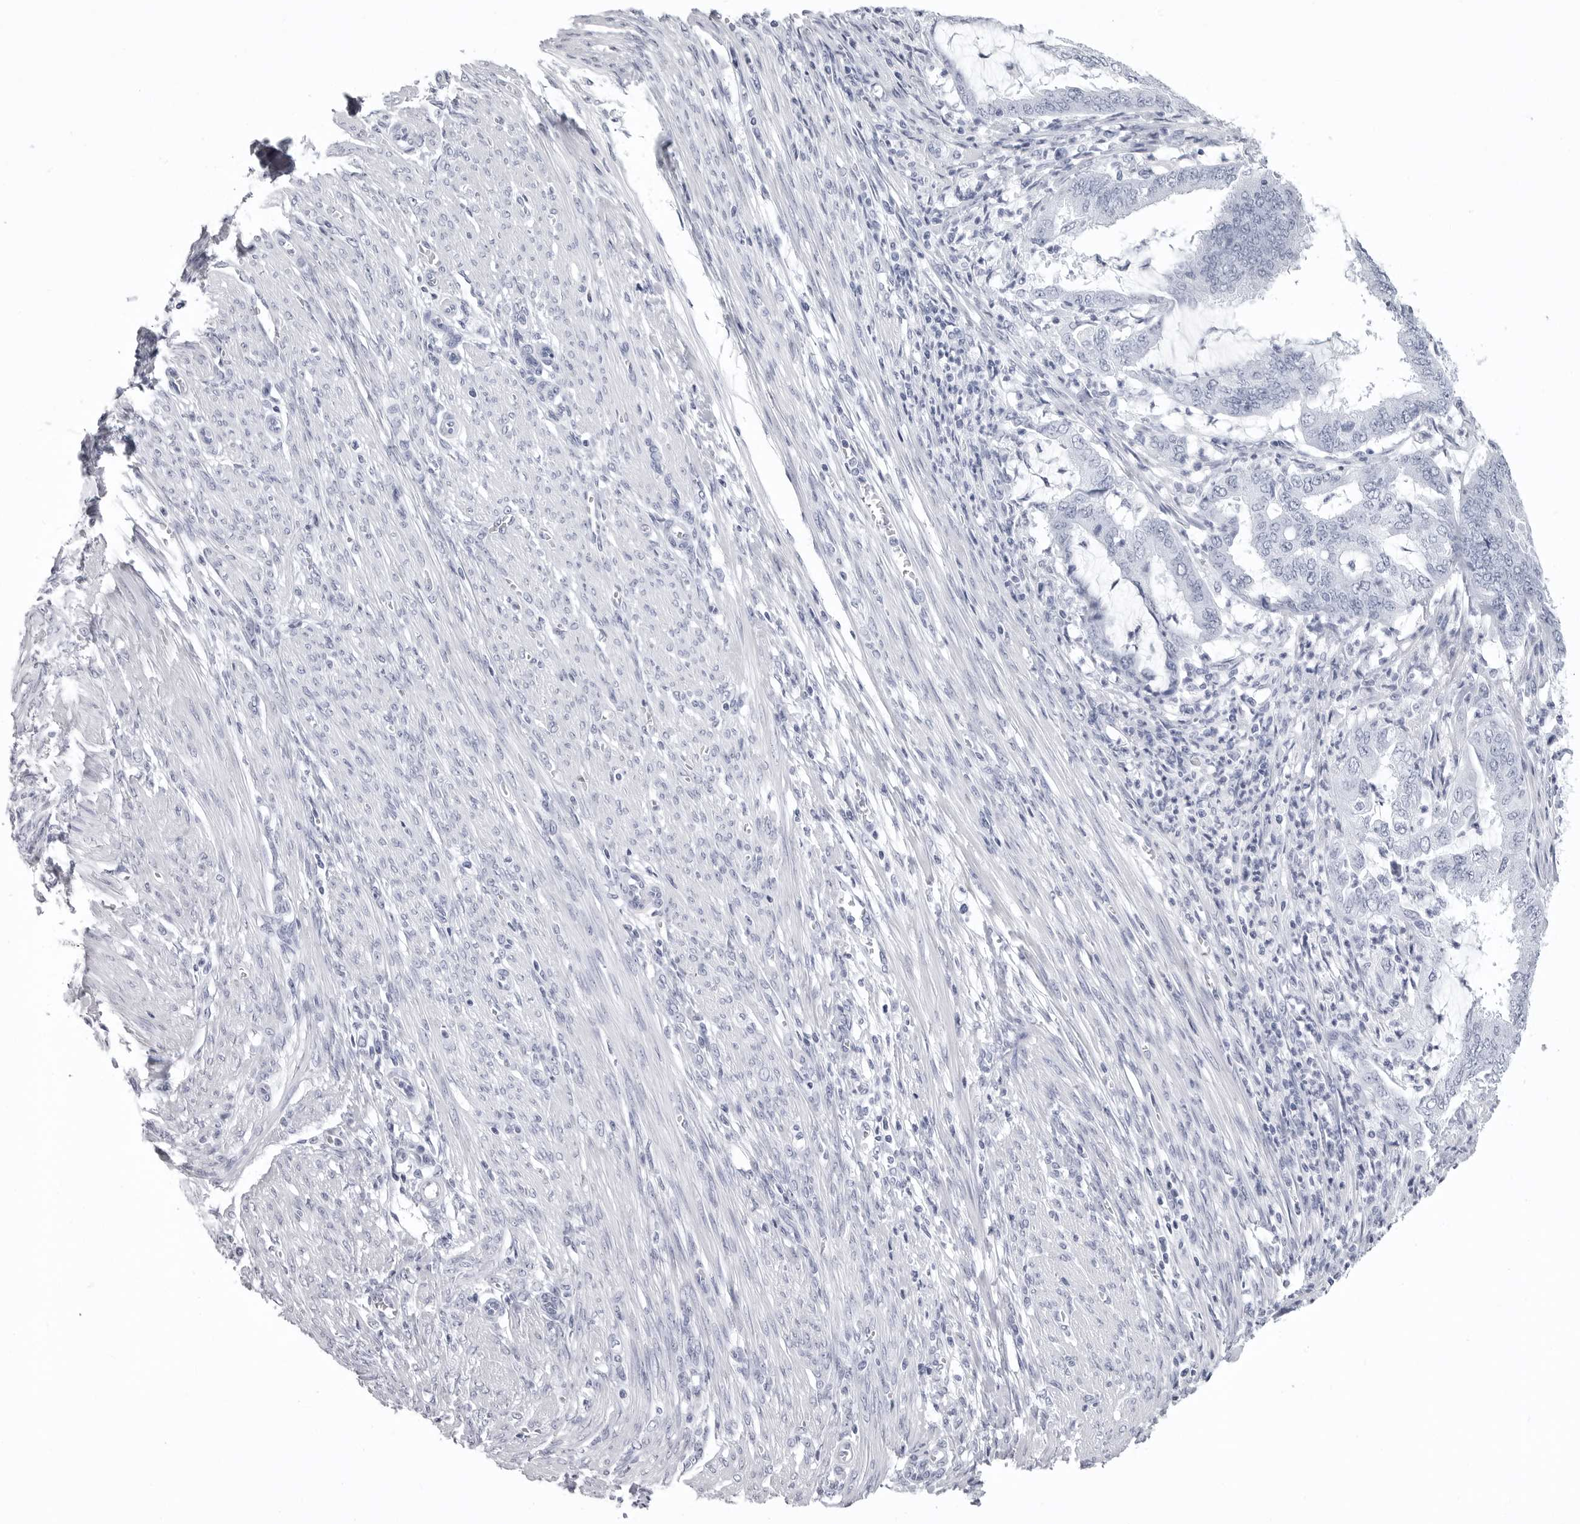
{"staining": {"intensity": "negative", "quantity": "none", "location": "none"}, "tissue": "endometrial cancer", "cell_type": "Tumor cells", "image_type": "cancer", "snomed": [{"axis": "morphology", "description": "Adenocarcinoma, NOS"}, {"axis": "topography", "description": "Endometrium"}], "caption": "High magnification brightfield microscopy of adenocarcinoma (endometrial) stained with DAB (brown) and counterstained with hematoxylin (blue): tumor cells show no significant positivity.", "gene": "LGALS4", "patient": {"sex": "female", "age": 51}}